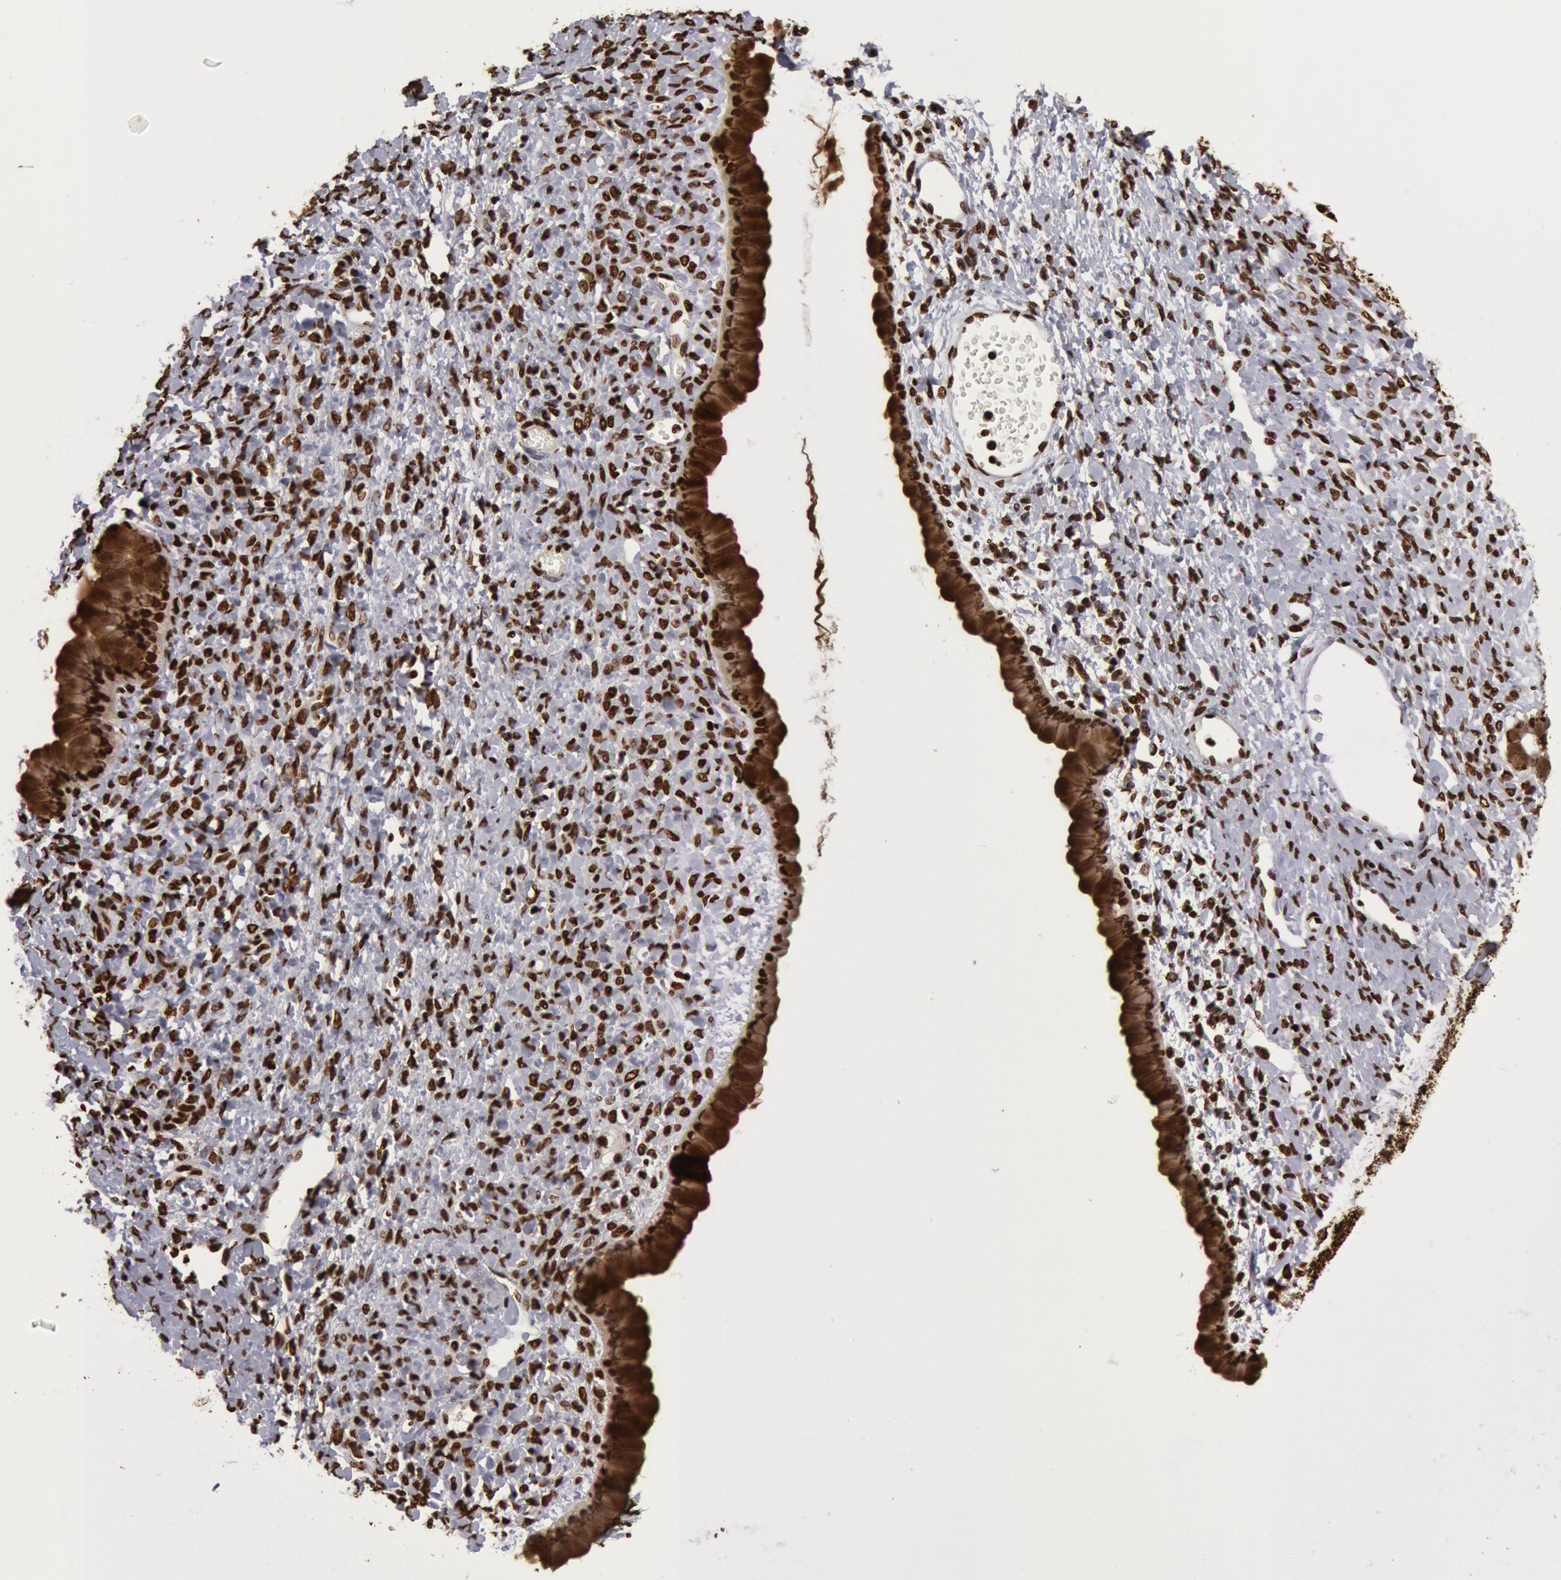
{"staining": {"intensity": "strong", "quantity": ">75%", "location": "nuclear"}, "tissue": "ovarian cancer", "cell_type": "Tumor cells", "image_type": "cancer", "snomed": [{"axis": "morphology", "description": "Cystadenocarcinoma, mucinous, NOS"}, {"axis": "topography", "description": "Ovary"}], "caption": "Mucinous cystadenocarcinoma (ovarian) tissue demonstrates strong nuclear expression in about >75% of tumor cells, visualized by immunohistochemistry.", "gene": "H3-4", "patient": {"sex": "female", "age": 25}}